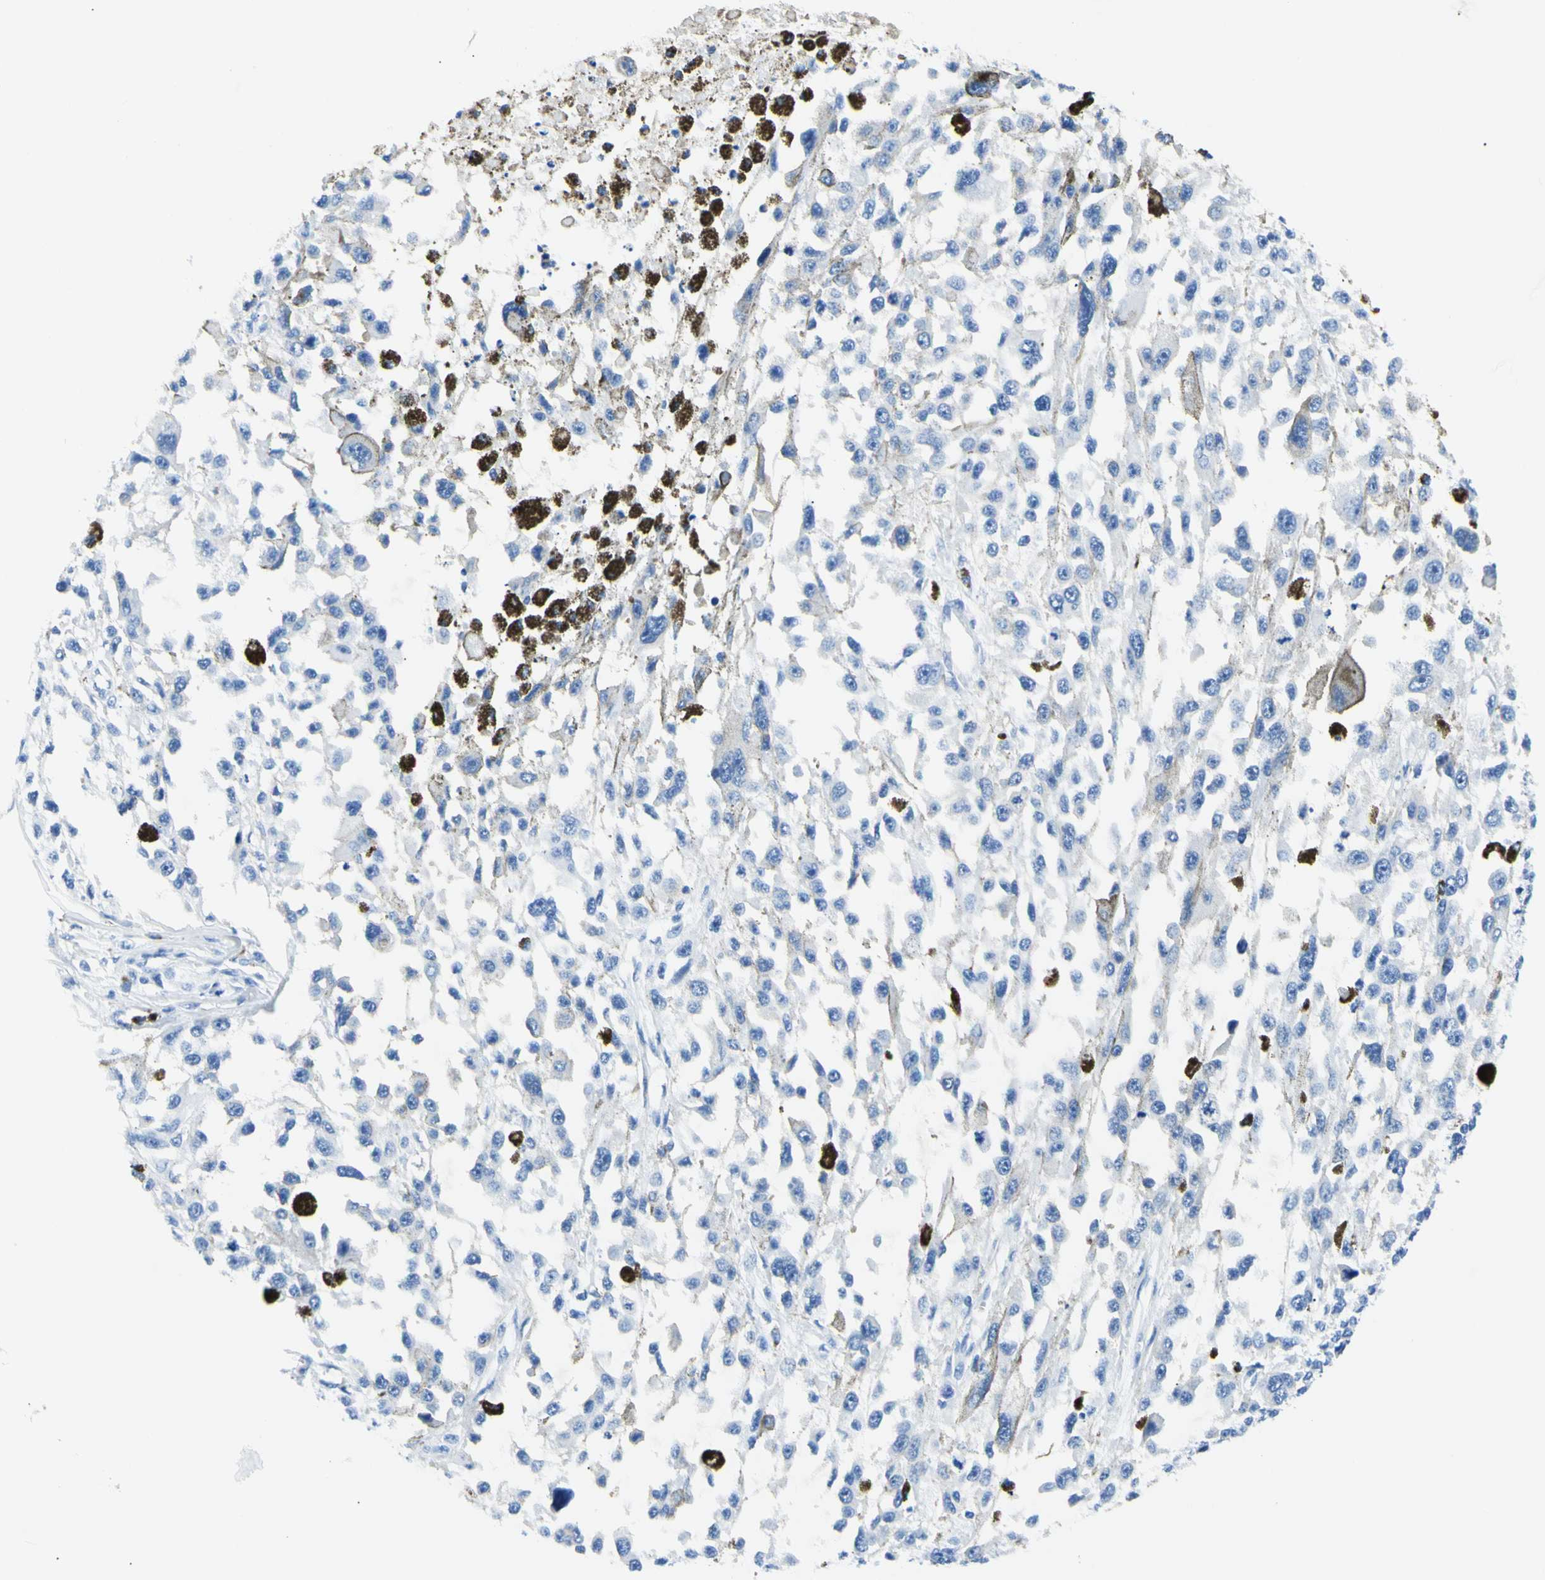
{"staining": {"intensity": "negative", "quantity": "none", "location": "none"}, "tissue": "melanoma", "cell_type": "Tumor cells", "image_type": "cancer", "snomed": [{"axis": "morphology", "description": "Malignant melanoma, Metastatic site"}, {"axis": "topography", "description": "Lymph node"}], "caption": "This is a micrograph of IHC staining of melanoma, which shows no expression in tumor cells.", "gene": "MYH2", "patient": {"sex": "male", "age": 59}}